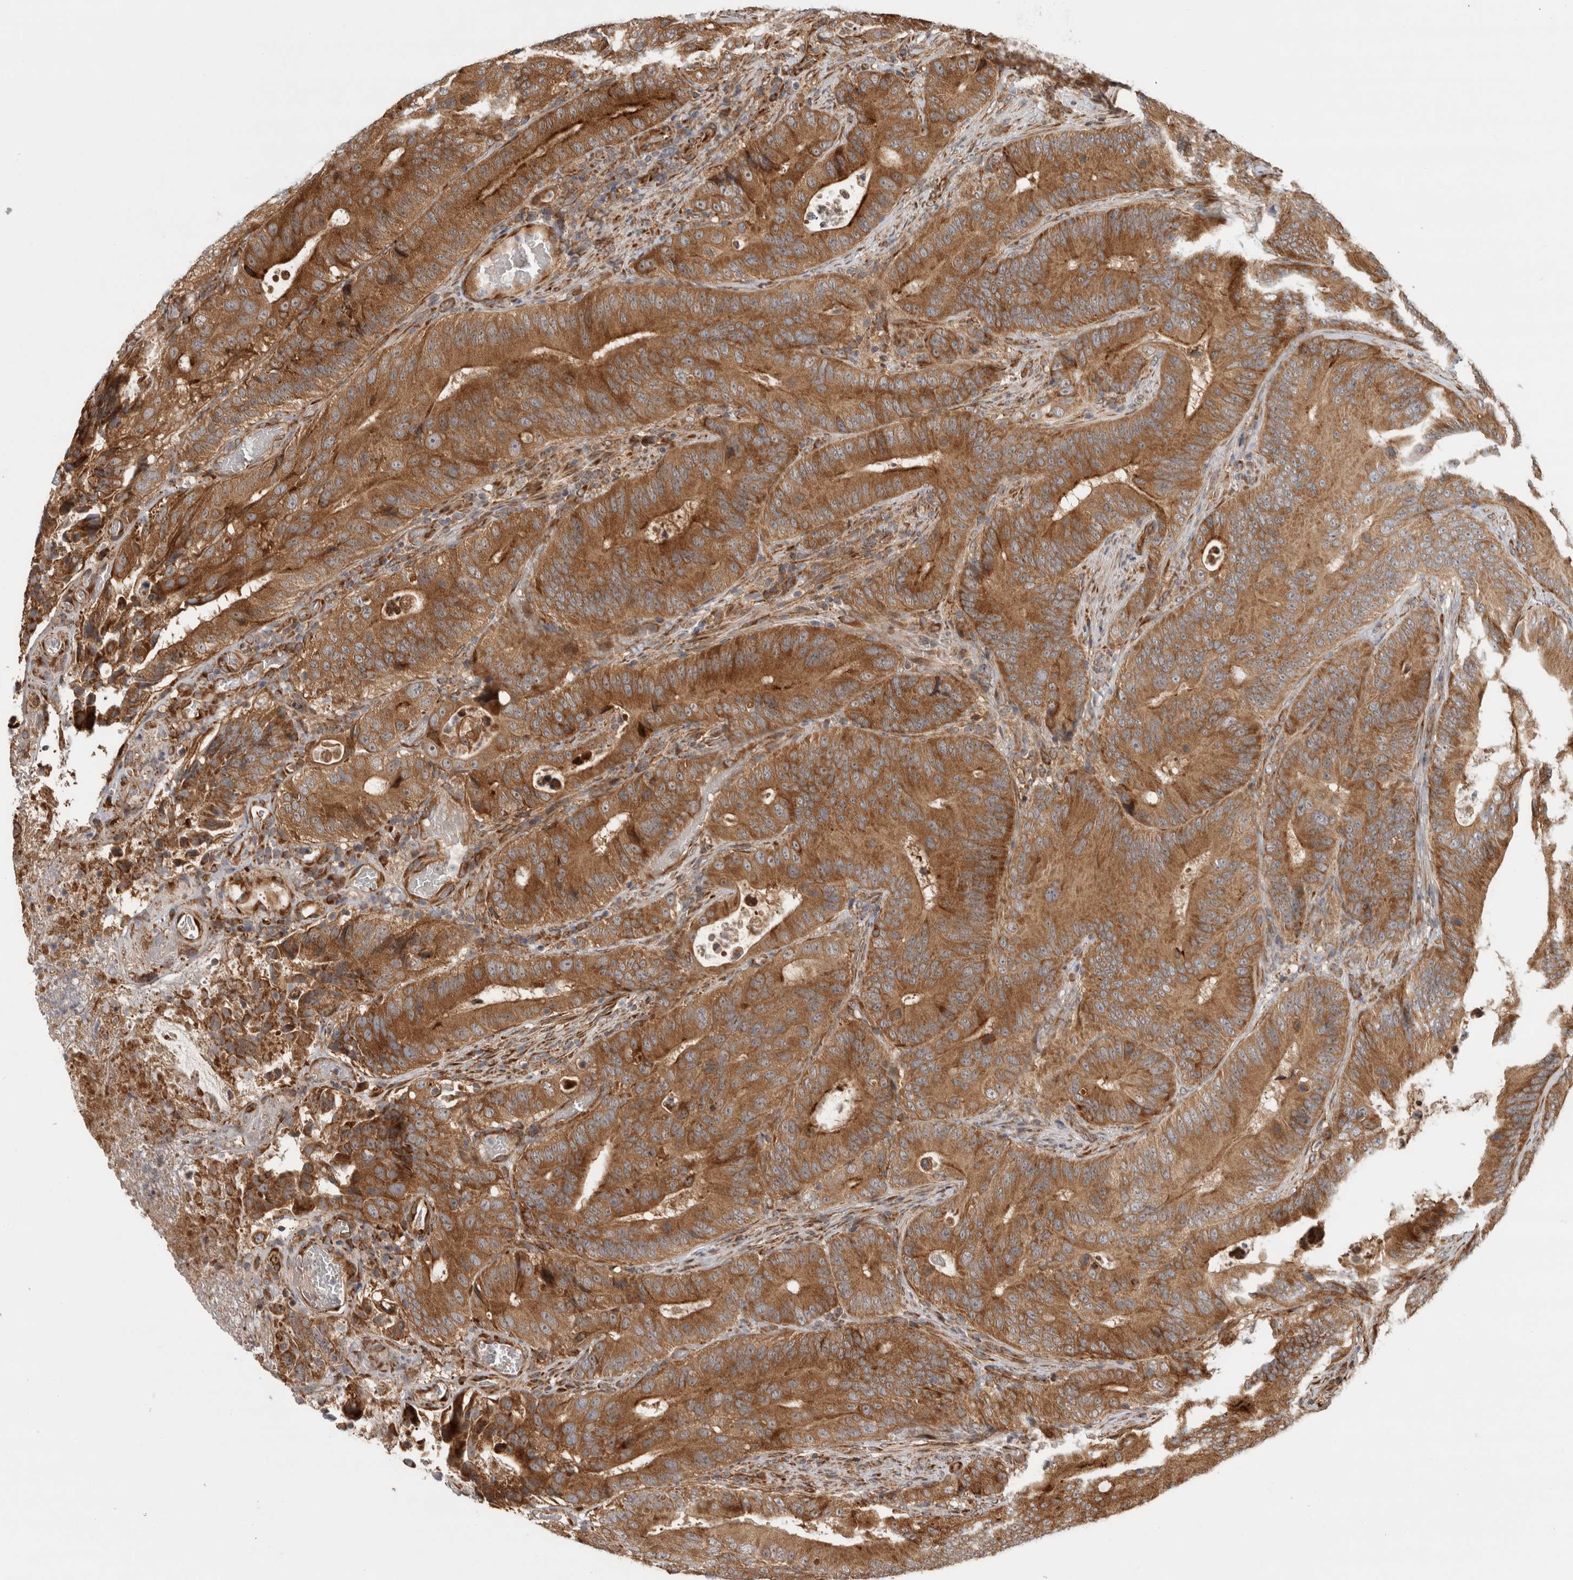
{"staining": {"intensity": "strong", "quantity": ">75%", "location": "cytoplasmic/membranous"}, "tissue": "colorectal cancer", "cell_type": "Tumor cells", "image_type": "cancer", "snomed": [{"axis": "morphology", "description": "Adenocarcinoma, NOS"}, {"axis": "topography", "description": "Colon"}], "caption": "An immunohistochemistry (IHC) micrograph of tumor tissue is shown. Protein staining in brown highlights strong cytoplasmic/membranous positivity in colorectal cancer (adenocarcinoma) within tumor cells.", "gene": "TUBD1", "patient": {"sex": "male", "age": 83}}